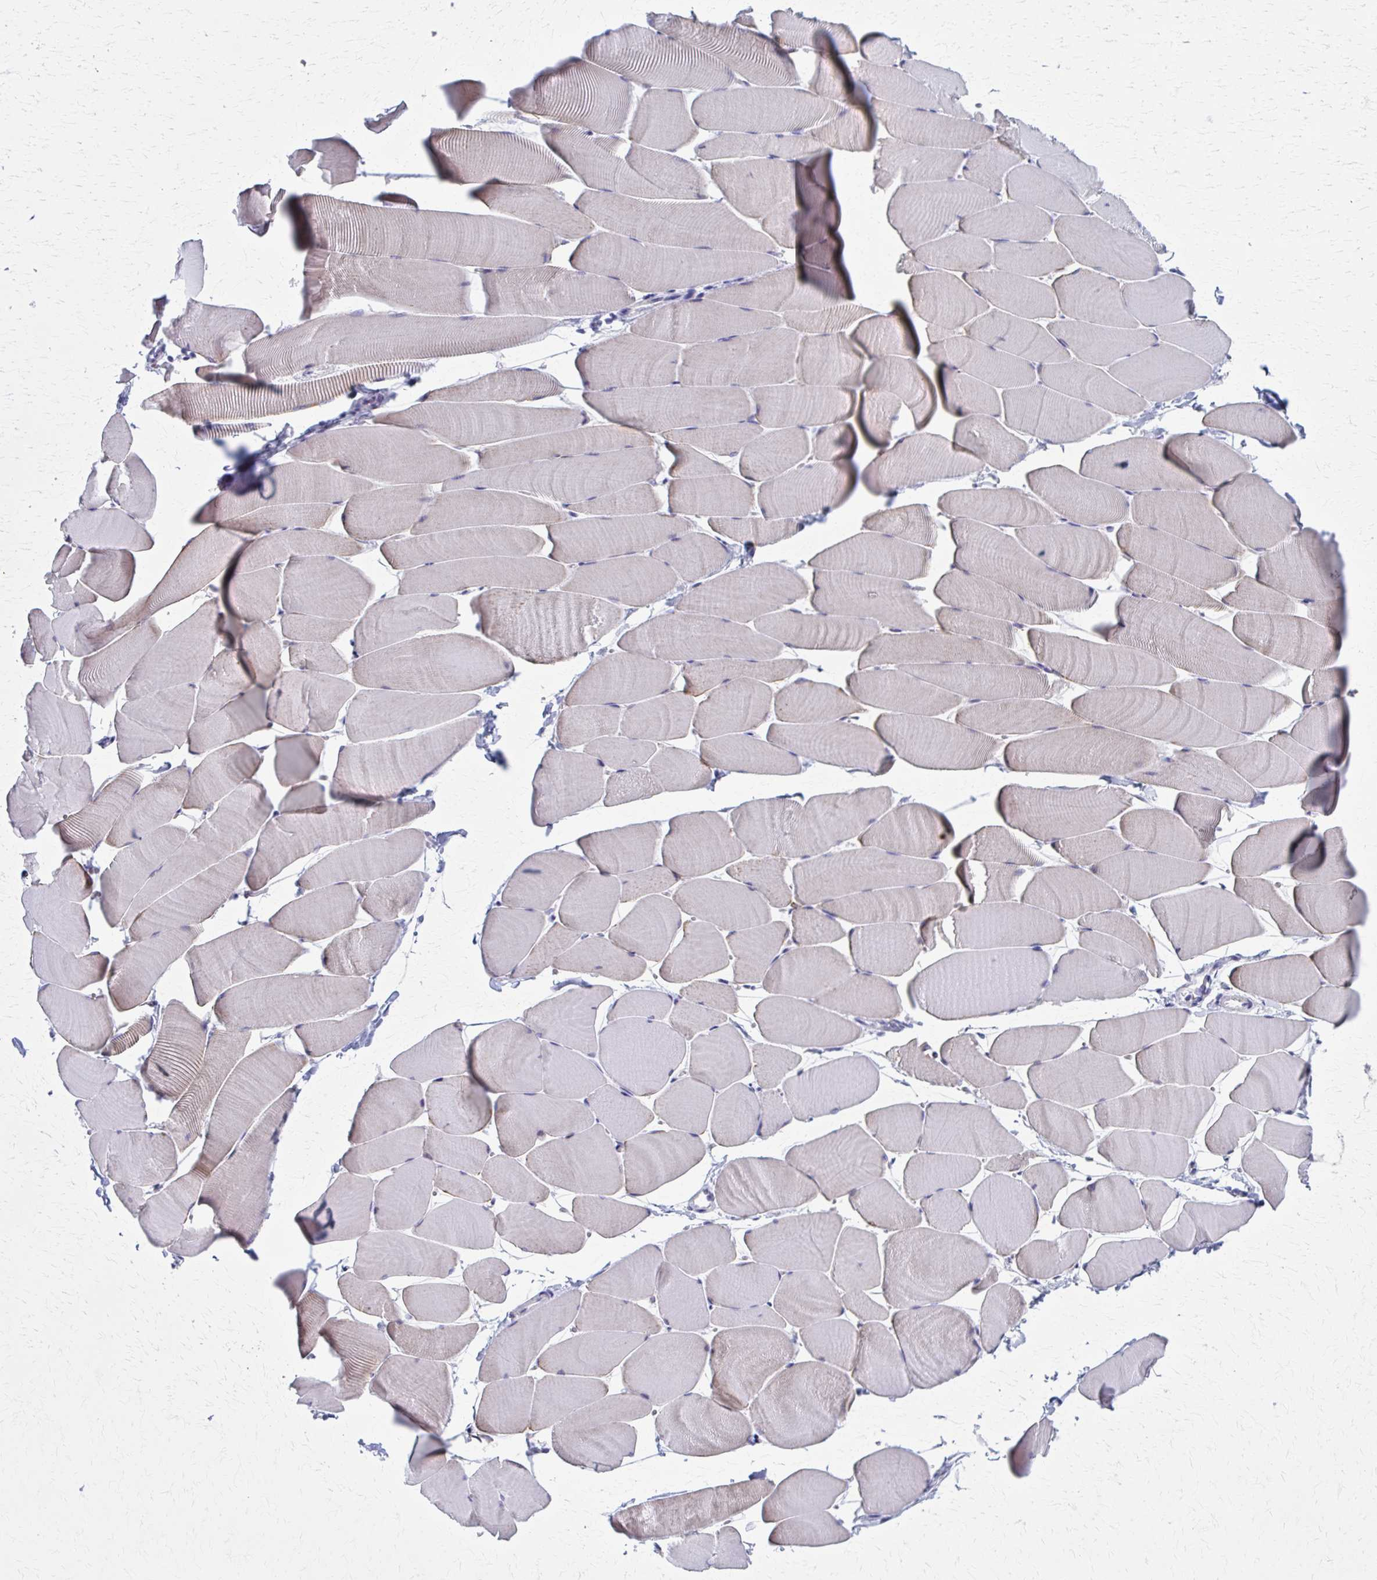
{"staining": {"intensity": "negative", "quantity": "none", "location": "none"}, "tissue": "skeletal muscle", "cell_type": "Myocytes", "image_type": "normal", "snomed": [{"axis": "morphology", "description": "Normal tissue, NOS"}, {"axis": "topography", "description": "Skeletal muscle"}], "caption": "Immunohistochemical staining of normal skeletal muscle shows no significant positivity in myocytes.", "gene": "SPATS2L", "patient": {"sex": "male", "age": 25}}